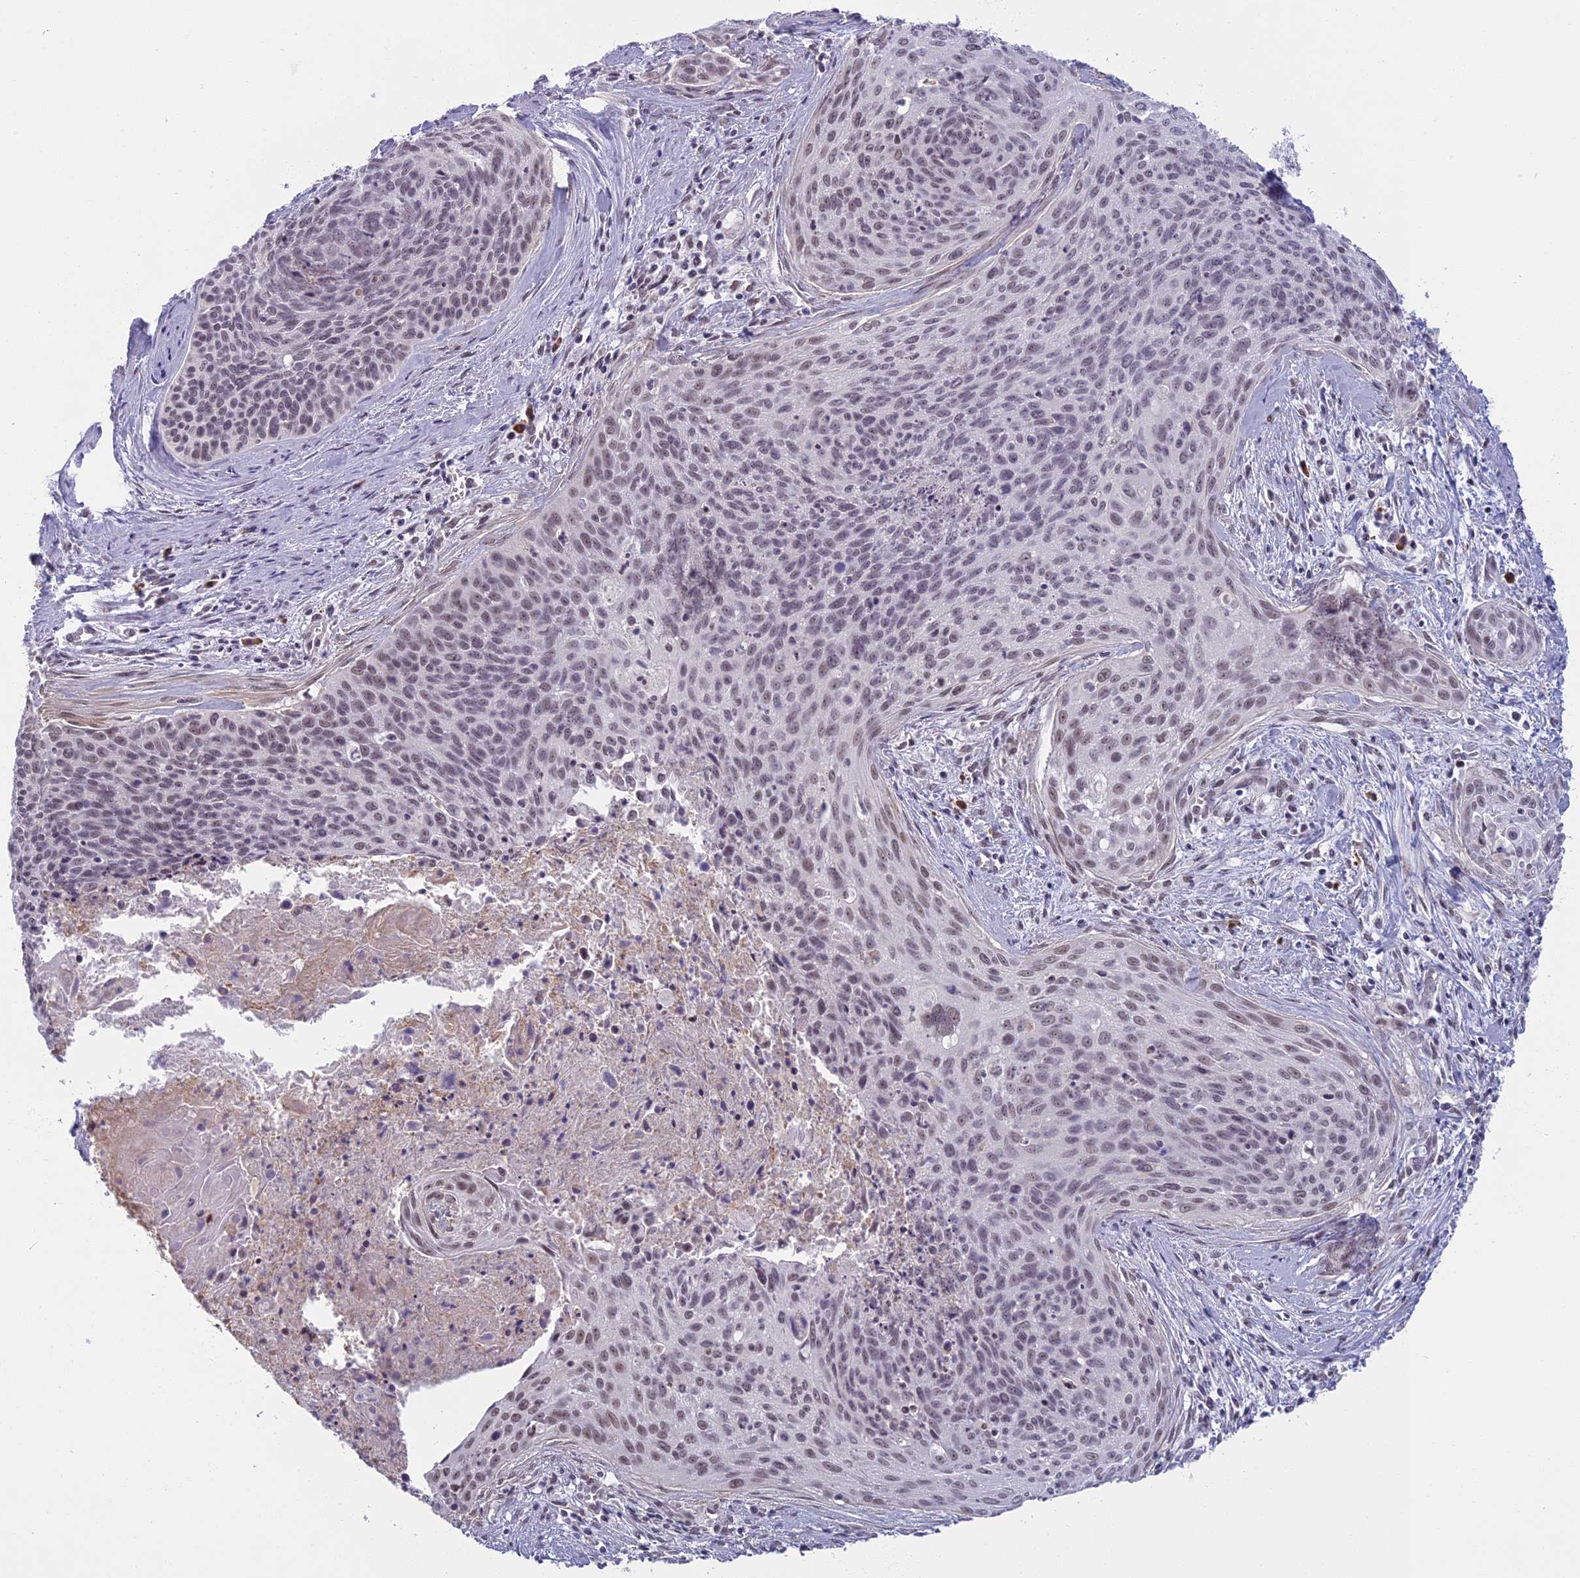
{"staining": {"intensity": "weak", "quantity": "<25%", "location": "nuclear"}, "tissue": "cervical cancer", "cell_type": "Tumor cells", "image_type": "cancer", "snomed": [{"axis": "morphology", "description": "Squamous cell carcinoma, NOS"}, {"axis": "topography", "description": "Cervix"}], "caption": "Tumor cells are negative for brown protein staining in squamous cell carcinoma (cervical).", "gene": "MORF4L1", "patient": {"sex": "female", "age": 55}}